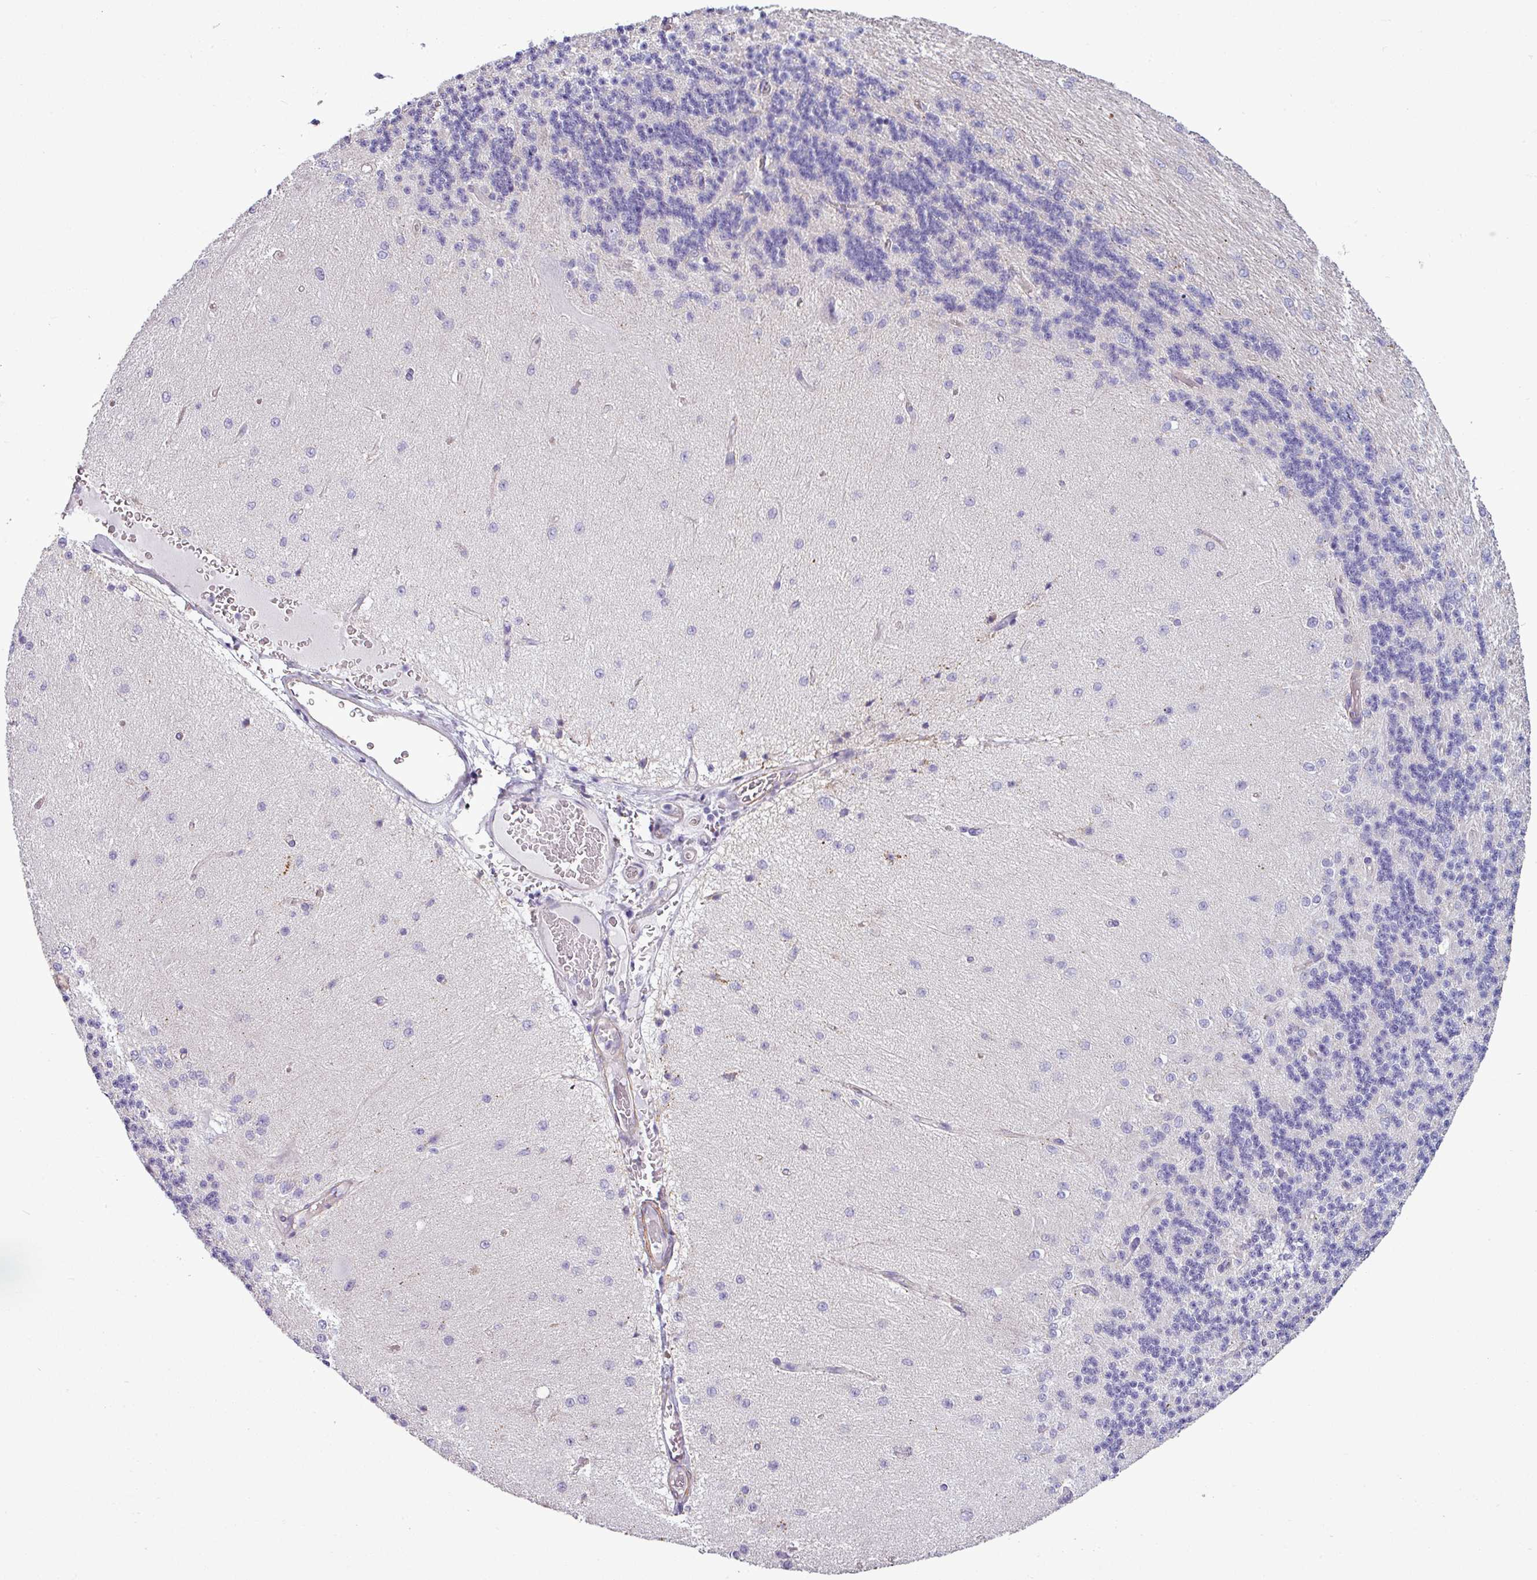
{"staining": {"intensity": "negative", "quantity": "none", "location": "none"}, "tissue": "cerebellum", "cell_type": "Cells in granular layer", "image_type": "normal", "snomed": [{"axis": "morphology", "description": "Normal tissue, NOS"}, {"axis": "topography", "description": "Cerebellum"}], "caption": "The immunohistochemistry image has no significant staining in cells in granular layer of cerebellum. (Stains: DAB (3,3'-diaminobenzidine) immunohistochemistry (IHC) with hematoxylin counter stain, Microscopy: brightfield microscopy at high magnification).", "gene": "BTN2A2", "patient": {"sex": "female", "age": 29}}